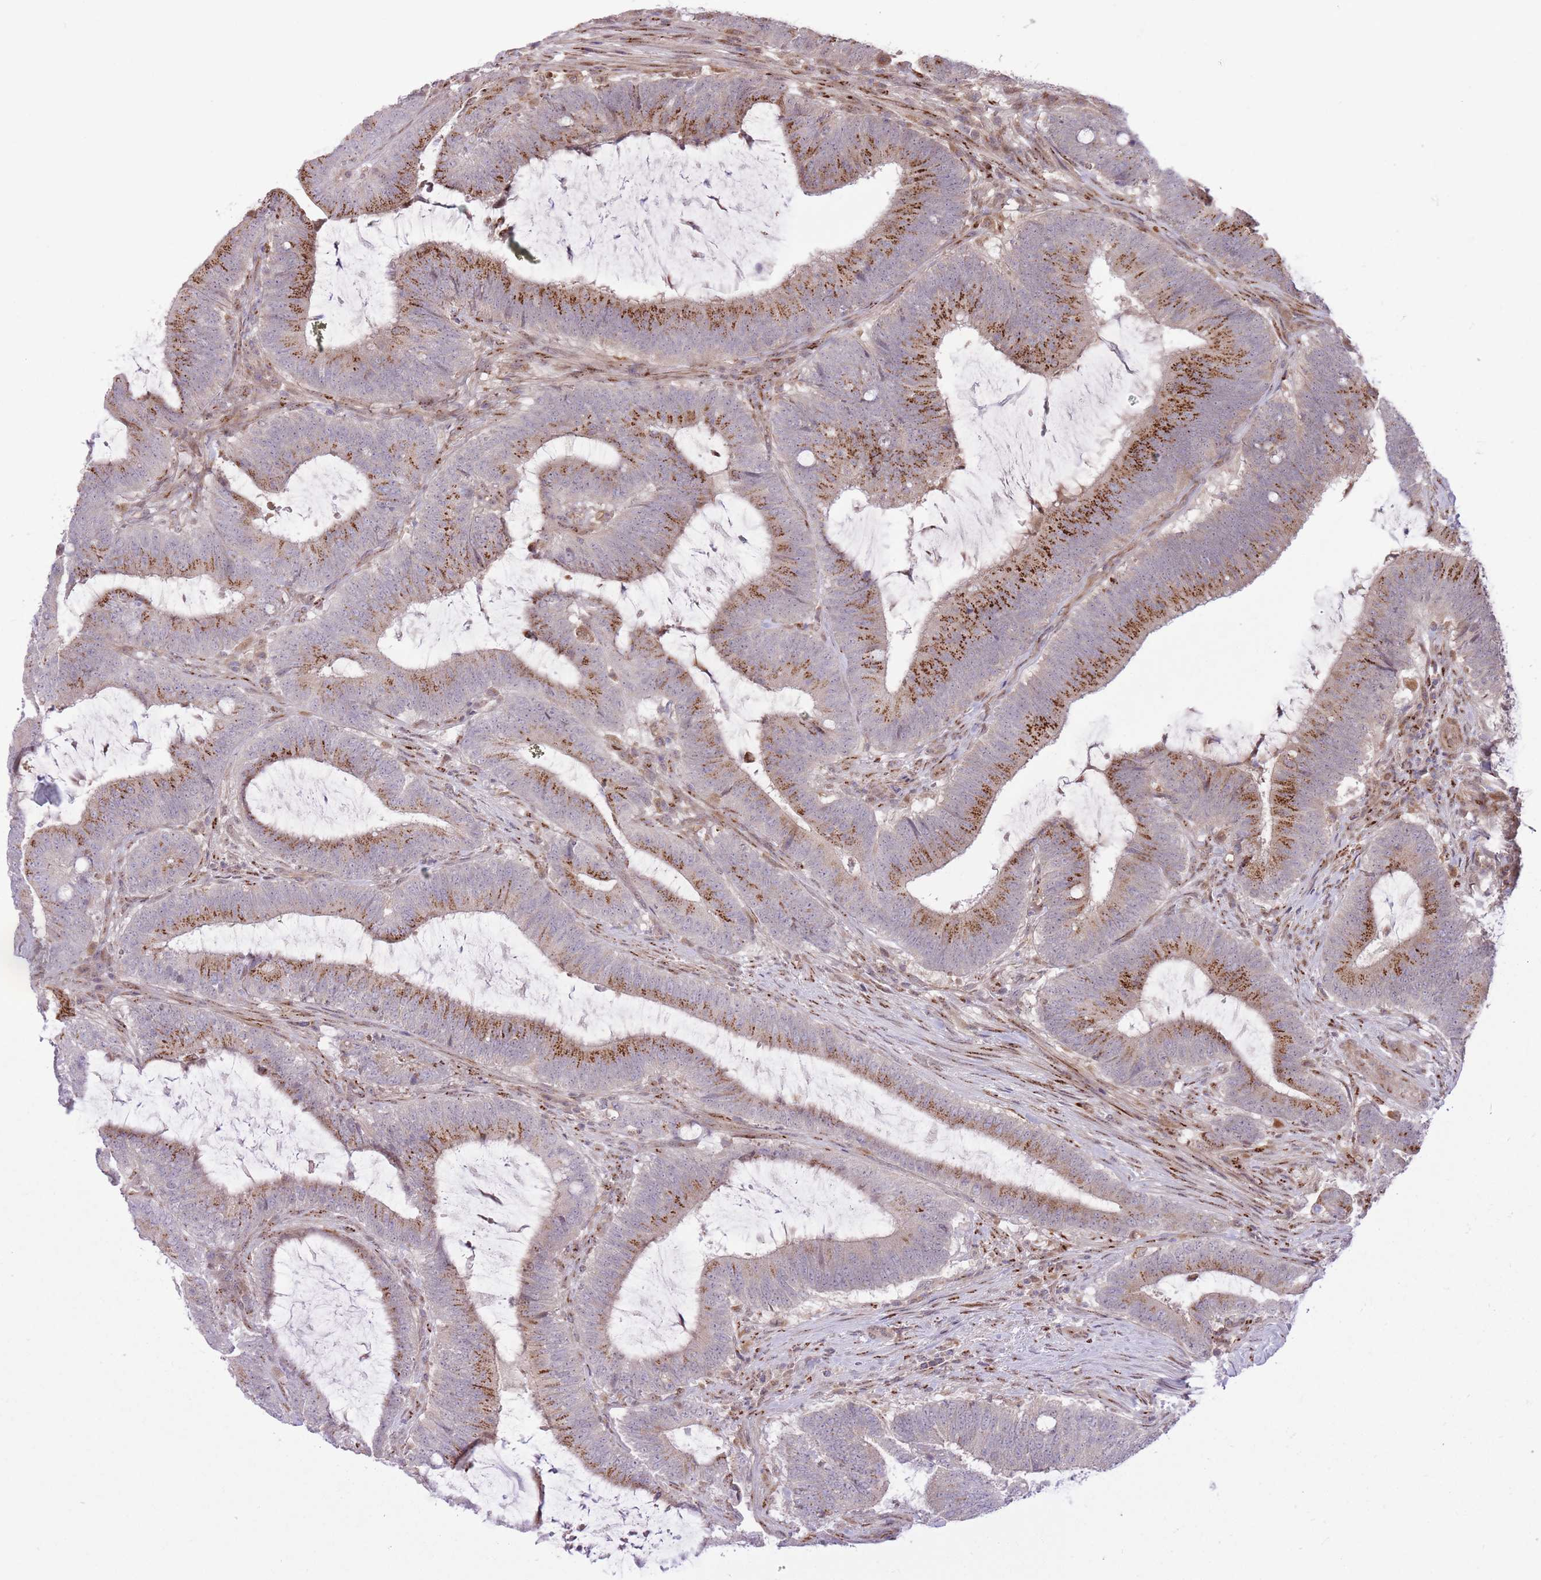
{"staining": {"intensity": "strong", "quantity": "25%-75%", "location": "cytoplasmic/membranous"}, "tissue": "colorectal cancer", "cell_type": "Tumor cells", "image_type": "cancer", "snomed": [{"axis": "morphology", "description": "Adenocarcinoma, NOS"}, {"axis": "topography", "description": "Colon"}], "caption": "Immunohistochemical staining of colorectal cancer (adenocarcinoma) demonstrates high levels of strong cytoplasmic/membranous expression in about 25%-75% of tumor cells.", "gene": "ZBED5", "patient": {"sex": "female", "age": 43}}